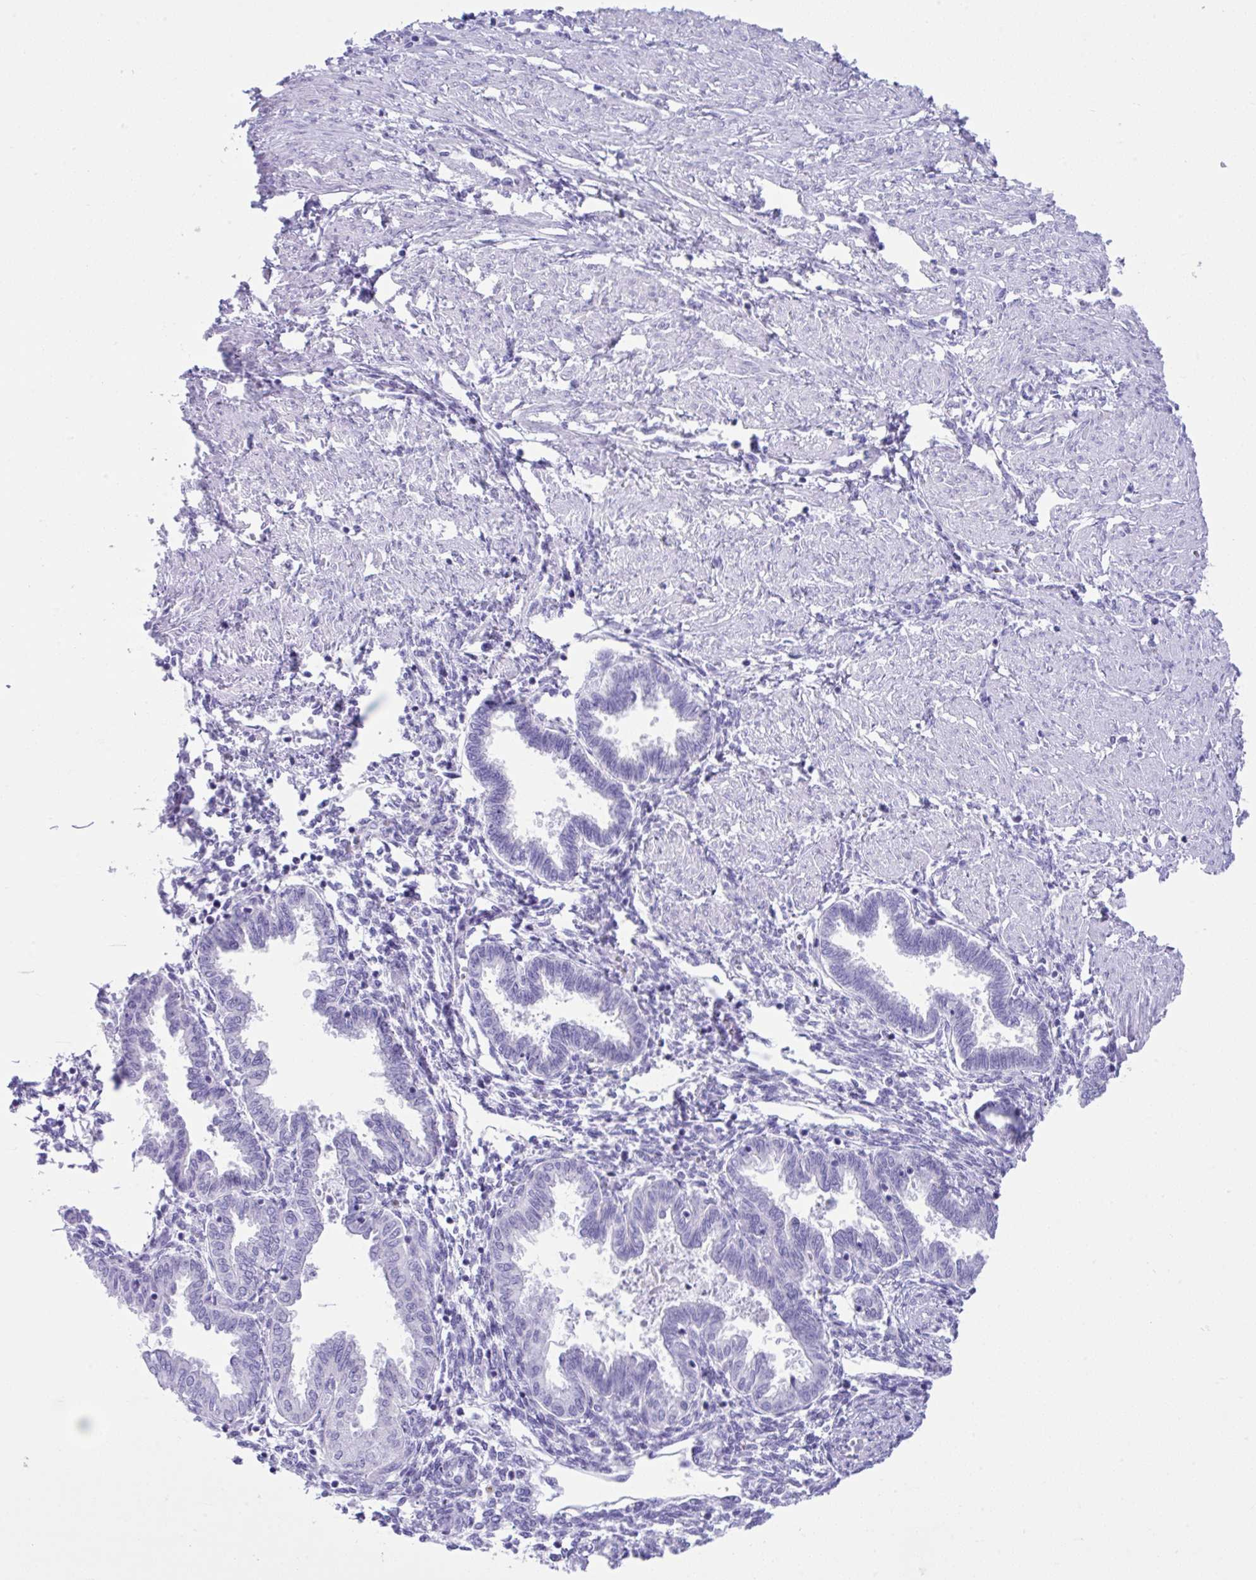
{"staining": {"intensity": "negative", "quantity": "none", "location": "none"}, "tissue": "endometrium", "cell_type": "Cells in endometrial stroma", "image_type": "normal", "snomed": [{"axis": "morphology", "description": "Normal tissue, NOS"}, {"axis": "topography", "description": "Endometrium"}], "caption": "Immunohistochemical staining of benign human endometrium demonstrates no significant expression in cells in endometrial stroma.", "gene": "PSCA", "patient": {"sex": "female", "age": 33}}